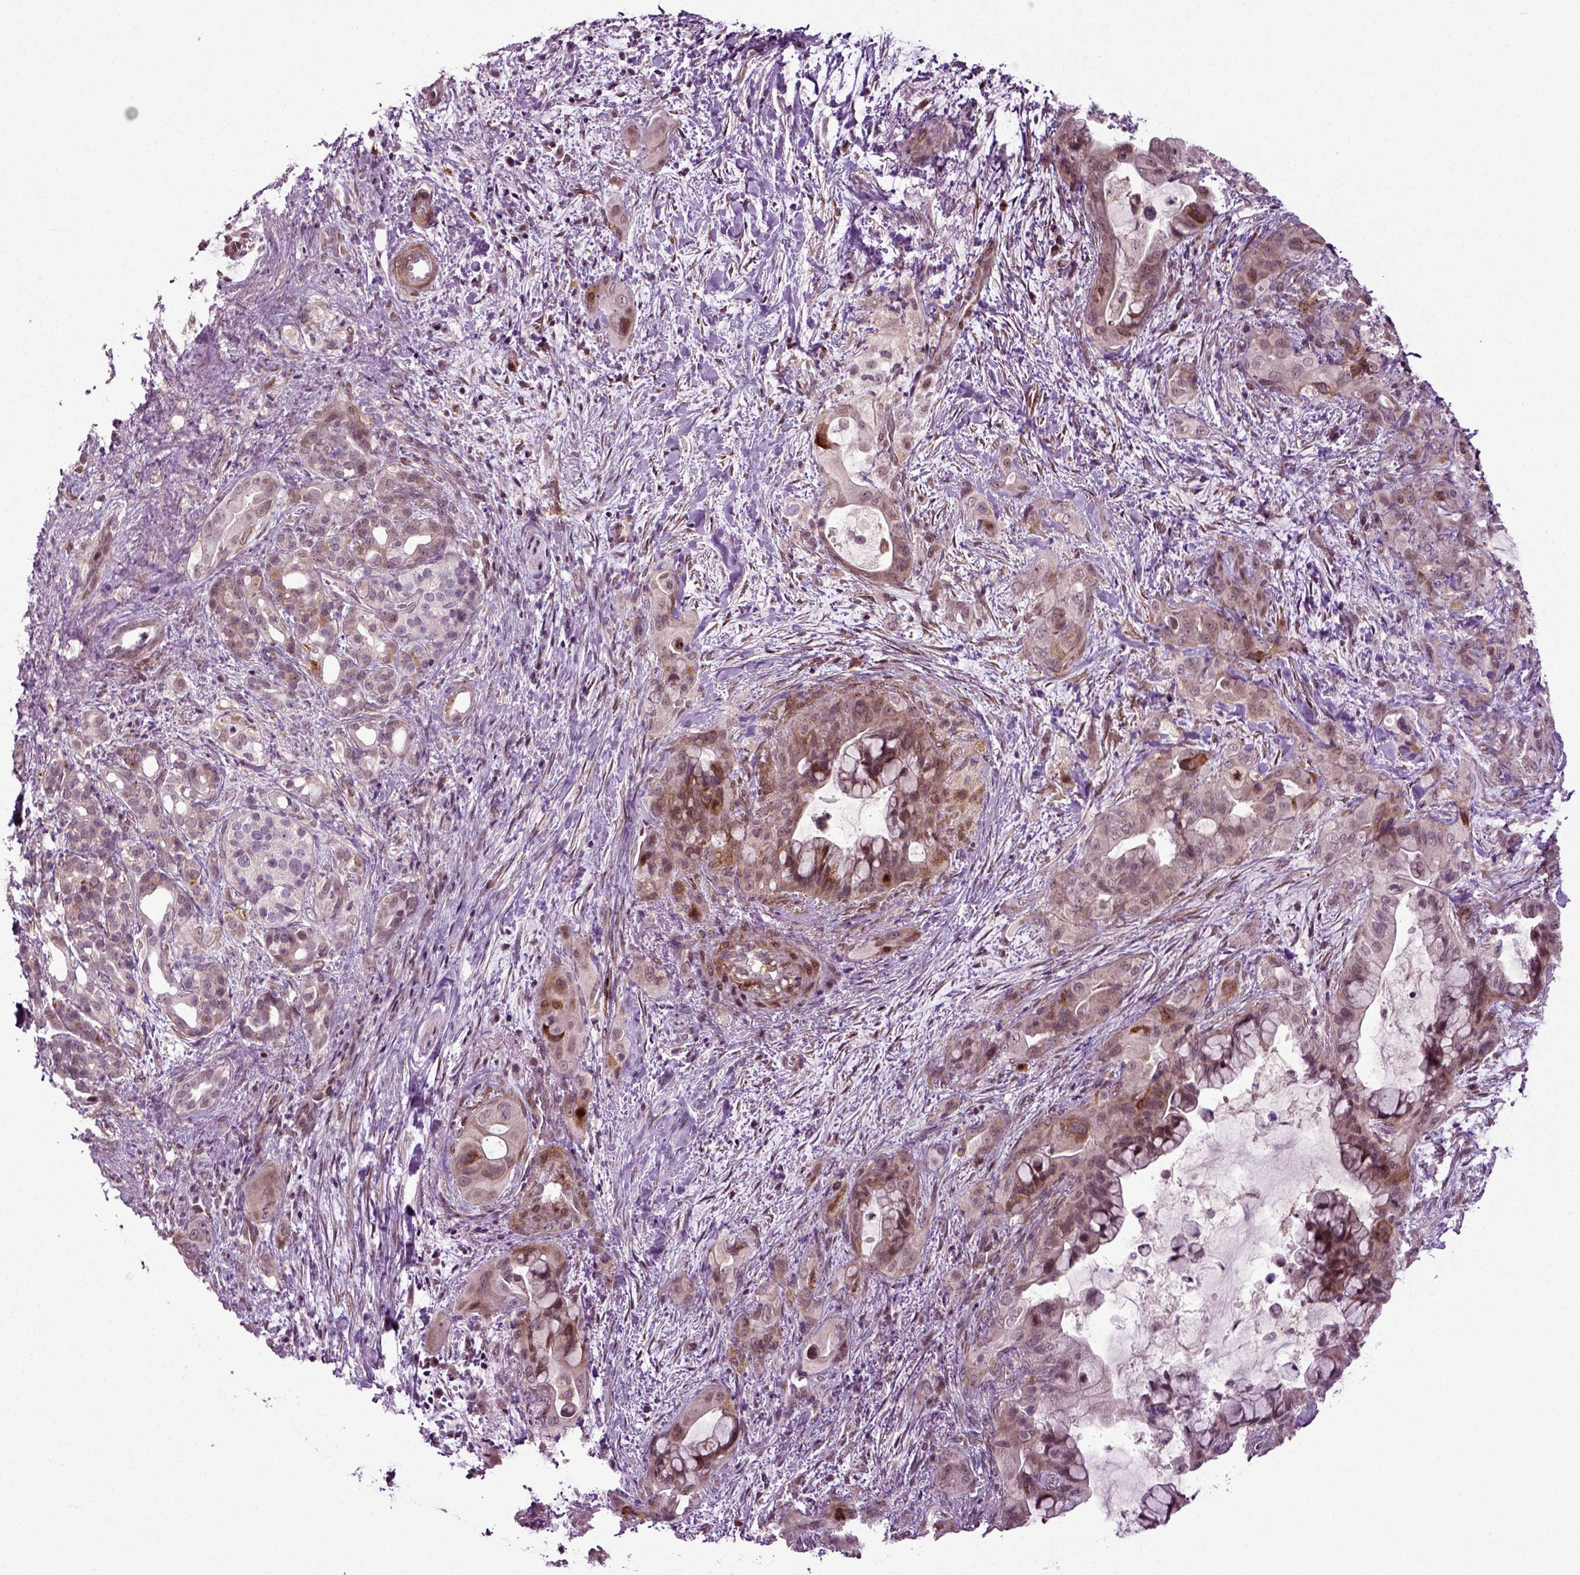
{"staining": {"intensity": "moderate", "quantity": "<25%", "location": "cytoplasmic/membranous"}, "tissue": "pancreatic cancer", "cell_type": "Tumor cells", "image_type": "cancer", "snomed": [{"axis": "morphology", "description": "Adenocarcinoma, NOS"}, {"axis": "topography", "description": "Pancreas"}], "caption": "Adenocarcinoma (pancreatic) stained for a protein displays moderate cytoplasmic/membranous positivity in tumor cells.", "gene": "KNSTRN", "patient": {"sex": "male", "age": 71}}